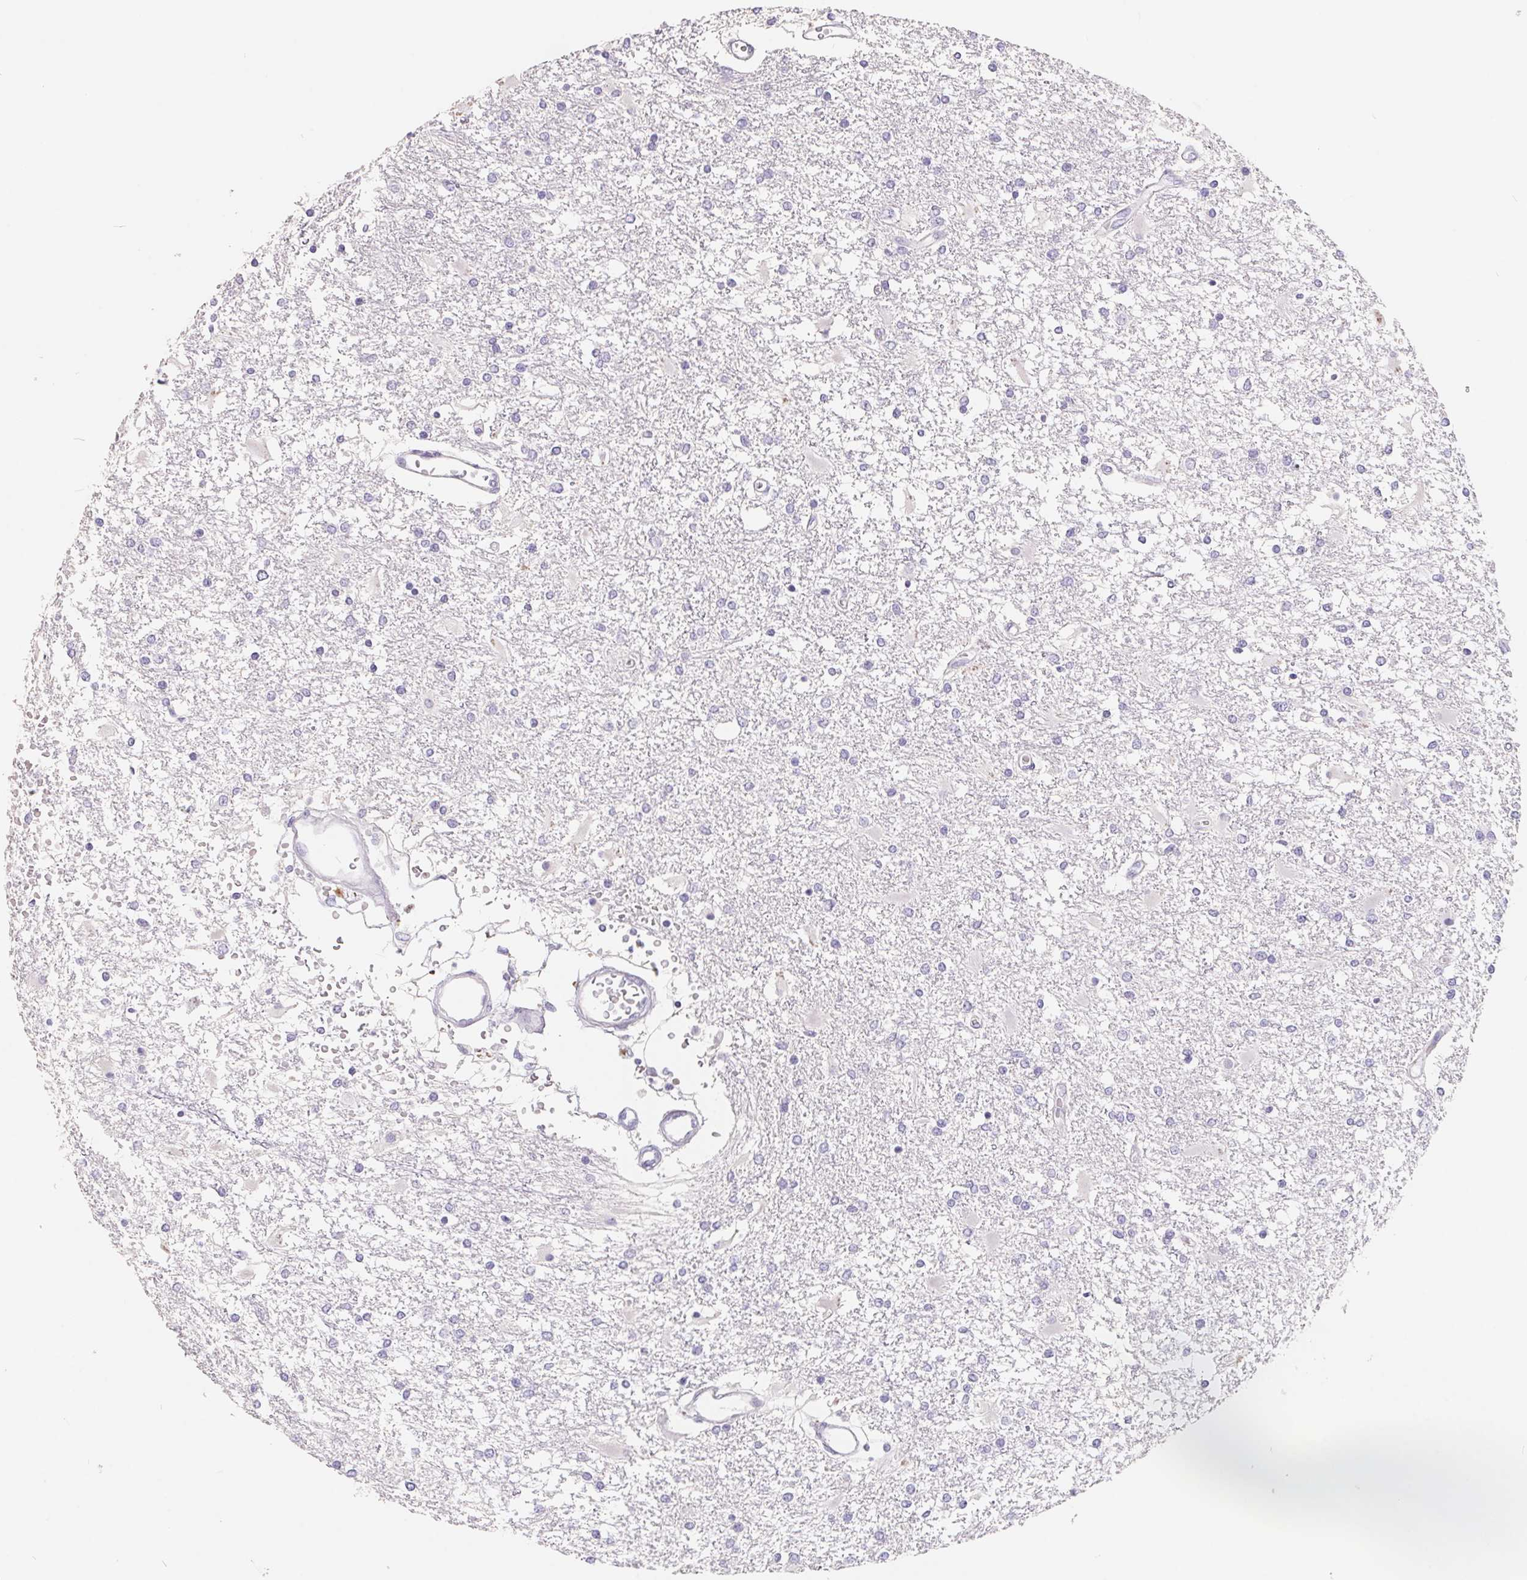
{"staining": {"intensity": "negative", "quantity": "none", "location": "none"}, "tissue": "glioma", "cell_type": "Tumor cells", "image_type": "cancer", "snomed": [{"axis": "morphology", "description": "Glioma, malignant, High grade"}, {"axis": "topography", "description": "Cerebral cortex"}], "caption": "A micrograph of glioma stained for a protein displays no brown staining in tumor cells.", "gene": "FDX1", "patient": {"sex": "male", "age": 79}}